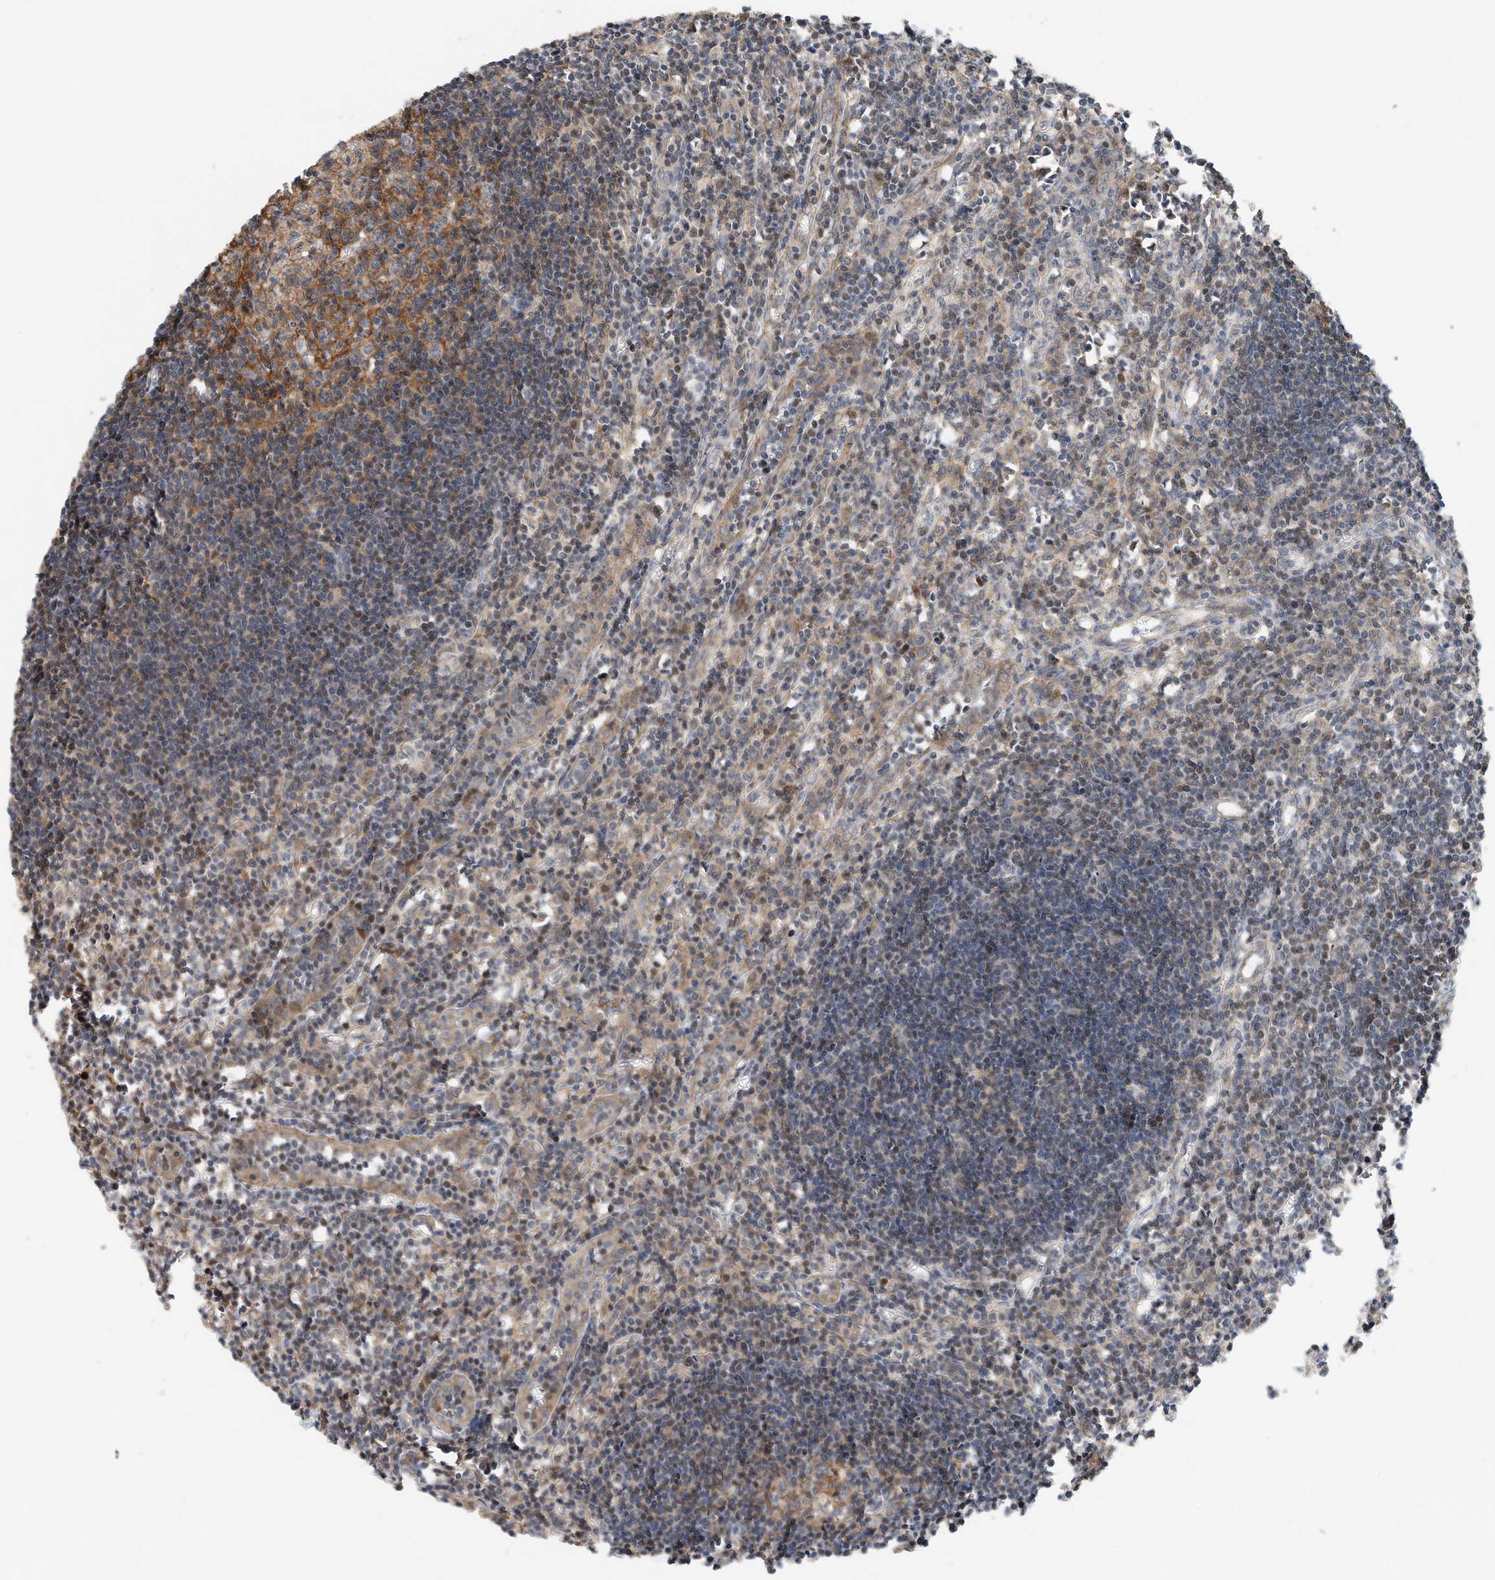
{"staining": {"intensity": "weak", "quantity": "25%-75%", "location": "cytoplasmic/membranous"}, "tissue": "lymph node", "cell_type": "Germinal center cells", "image_type": "normal", "snomed": [{"axis": "morphology", "description": "Normal tissue, NOS"}, {"axis": "morphology", "description": "Malignant melanoma, Metastatic site"}, {"axis": "topography", "description": "Lymph node"}], "caption": "Normal lymph node was stained to show a protein in brown. There is low levels of weak cytoplasmic/membranous positivity in approximately 25%-75% of germinal center cells.", "gene": "CPAMD8", "patient": {"sex": "male", "age": 41}}